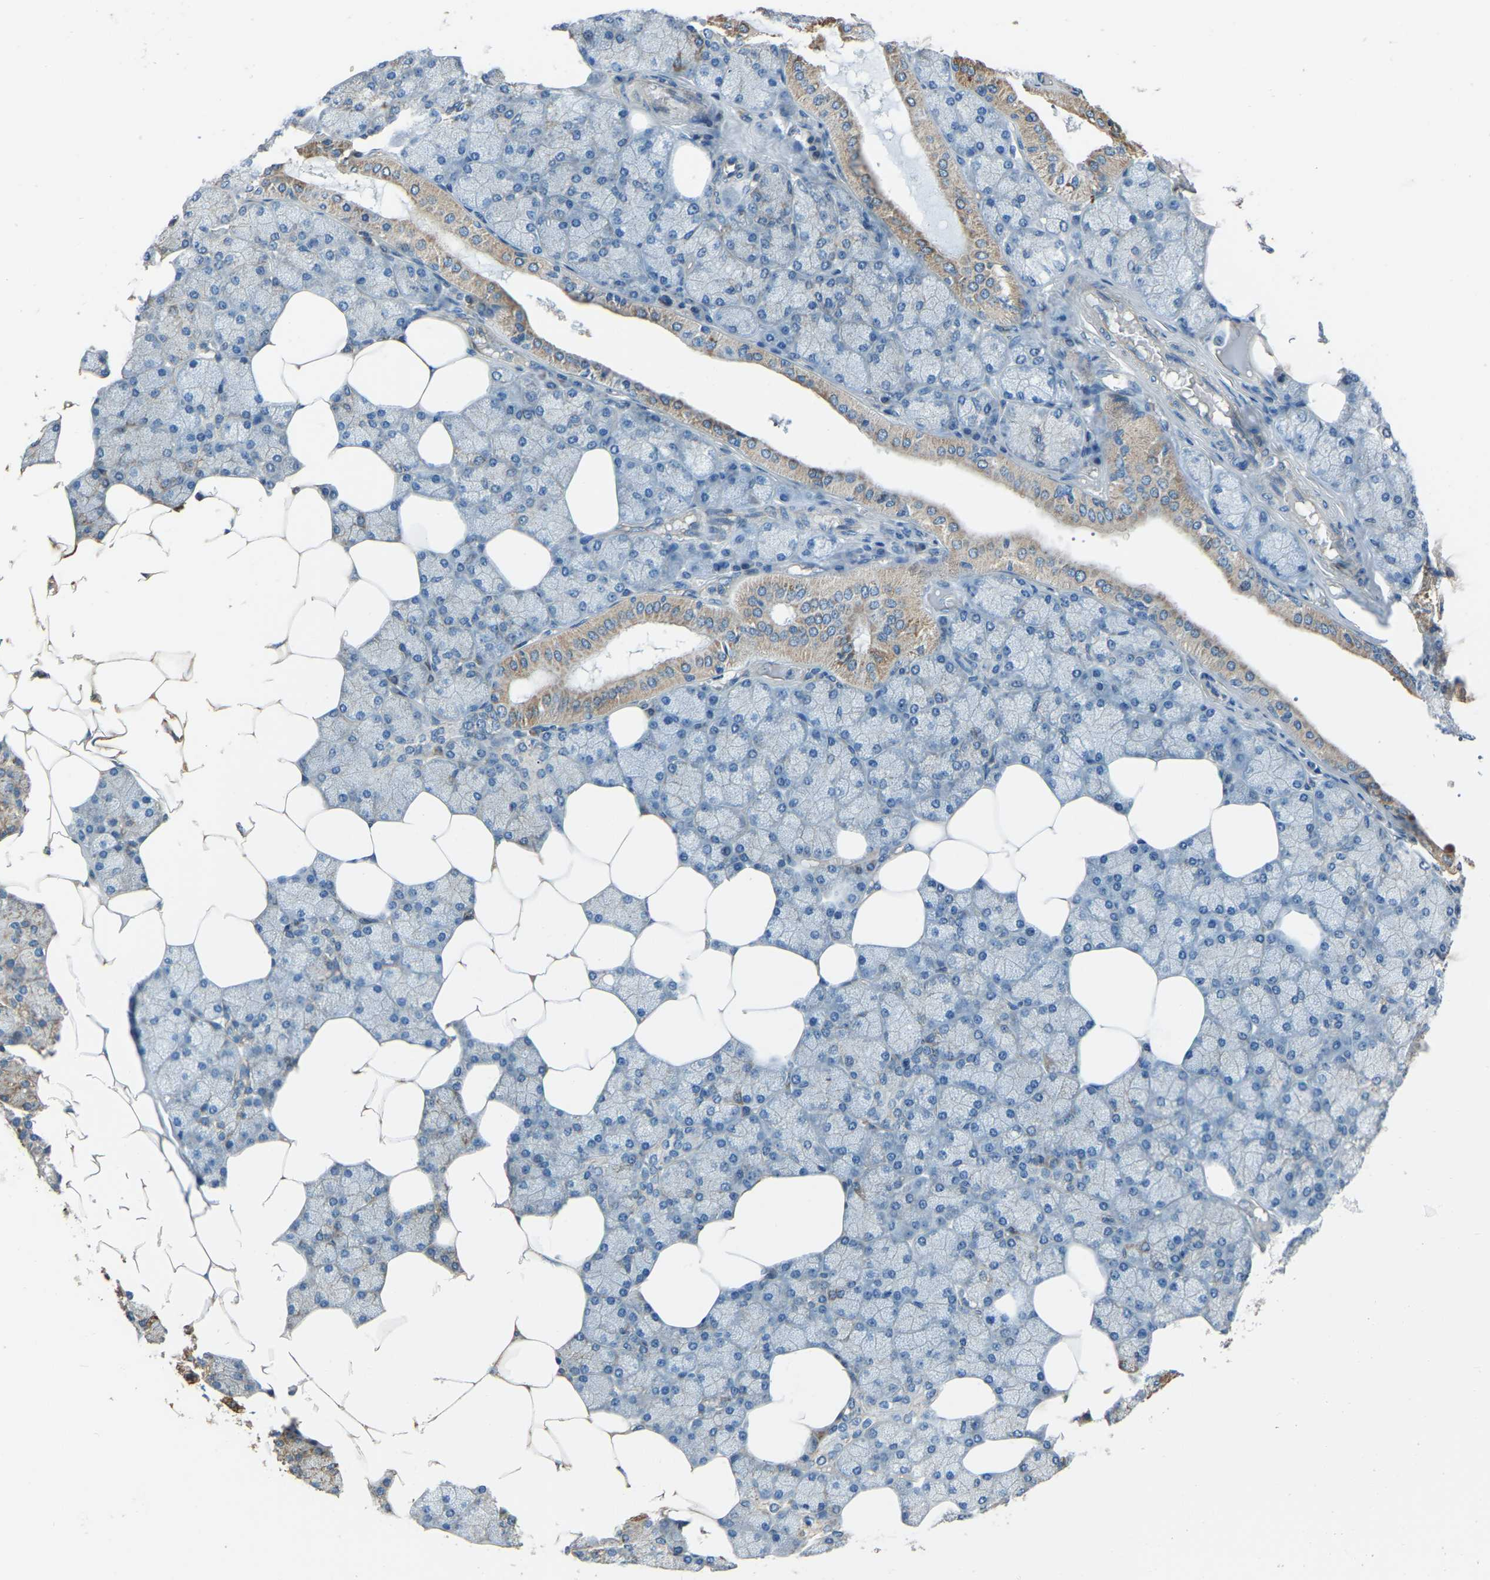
{"staining": {"intensity": "moderate", "quantity": "<25%", "location": "cytoplasmic/membranous"}, "tissue": "salivary gland", "cell_type": "Glandular cells", "image_type": "normal", "snomed": [{"axis": "morphology", "description": "Normal tissue, NOS"}, {"axis": "topography", "description": "Salivary gland"}], "caption": "Glandular cells demonstrate moderate cytoplasmic/membranous positivity in approximately <25% of cells in normal salivary gland.", "gene": "COL3A1", "patient": {"sex": "male", "age": 62}}